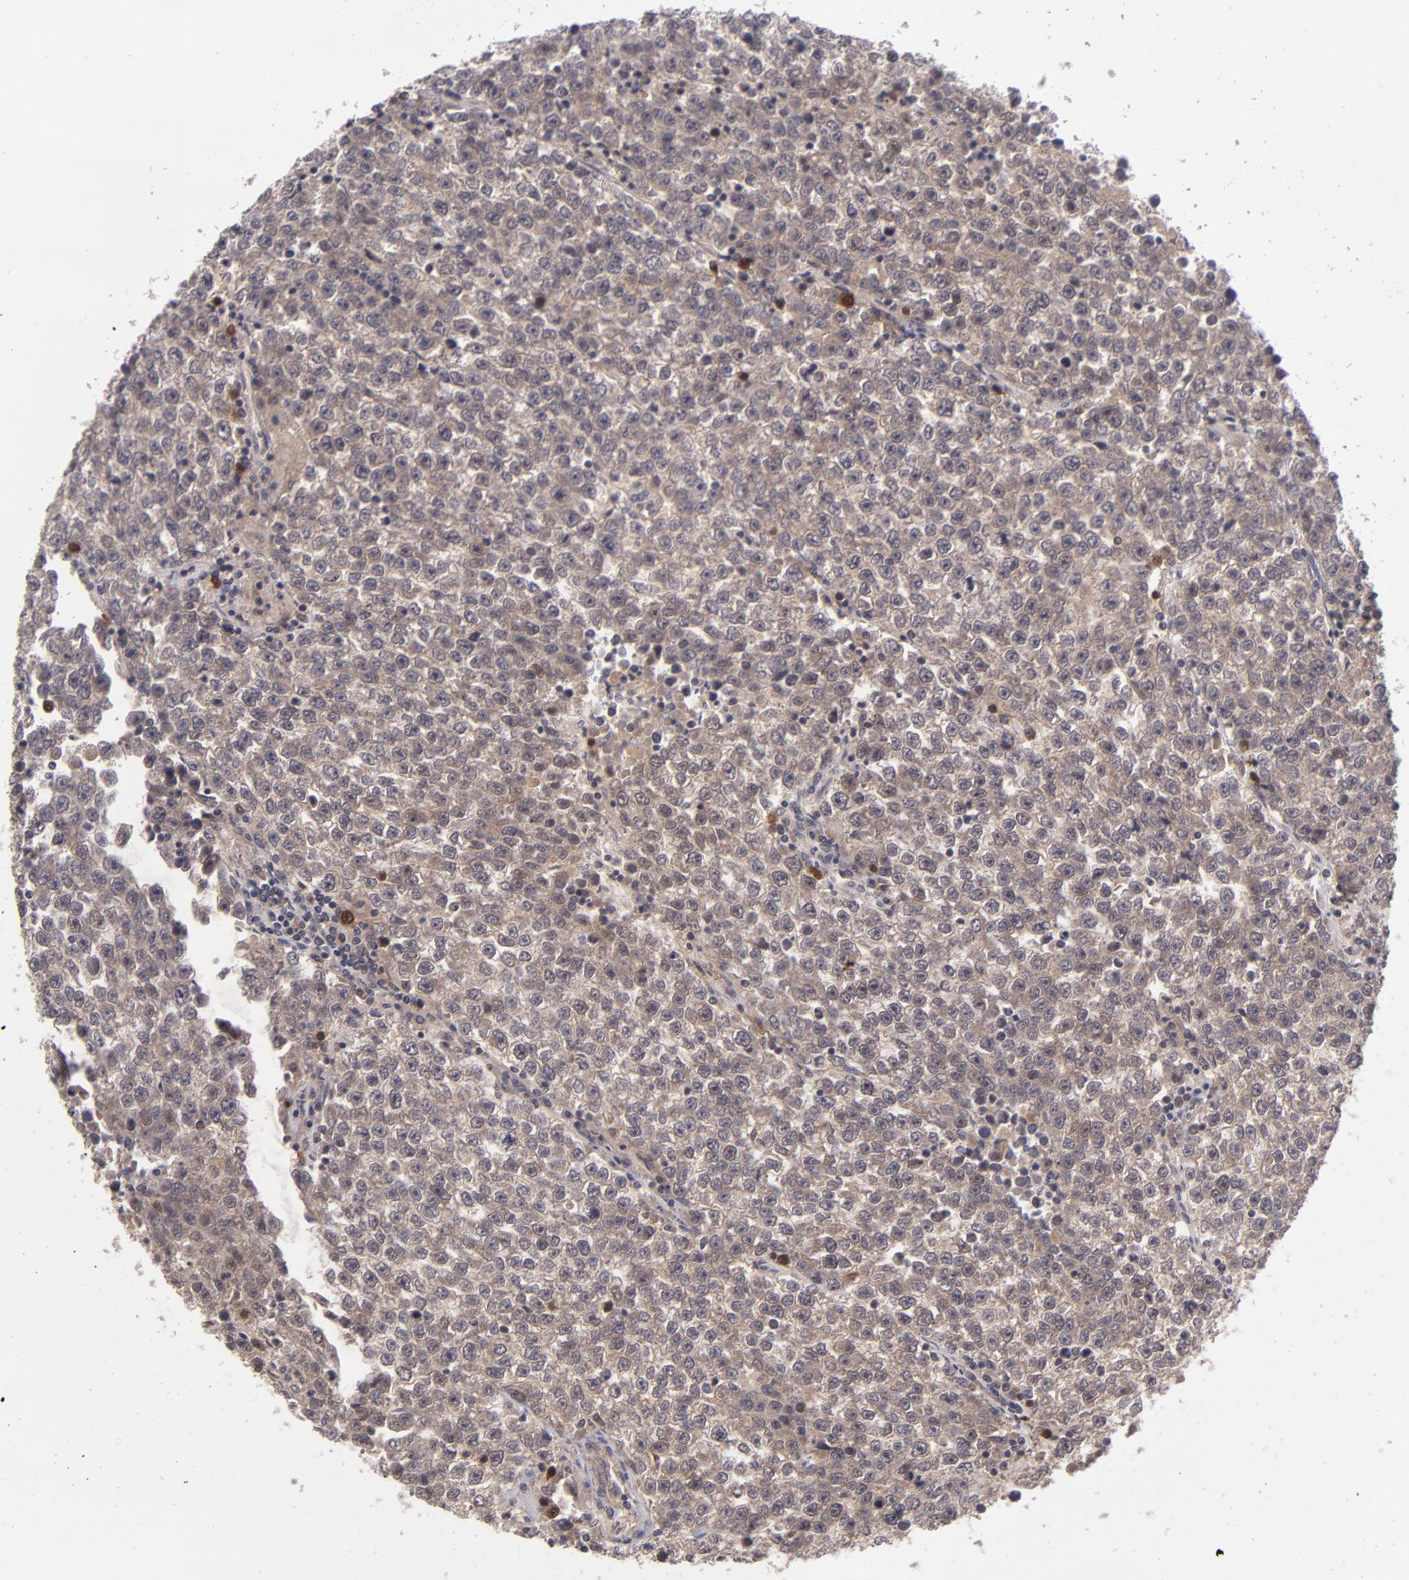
{"staining": {"intensity": "weak", "quantity": ">75%", "location": "cytoplasmic/membranous,nuclear"}, "tissue": "testis cancer", "cell_type": "Tumor cells", "image_type": "cancer", "snomed": [{"axis": "morphology", "description": "Seminoma, NOS"}, {"axis": "topography", "description": "Testis"}], "caption": "High-magnification brightfield microscopy of testis cancer stained with DAB (3,3'-diaminobenzidine) (brown) and counterstained with hematoxylin (blue). tumor cells exhibit weak cytoplasmic/membranous and nuclear staining is seen in about>75% of cells. Using DAB (brown) and hematoxylin (blue) stains, captured at high magnification using brightfield microscopy.", "gene": "TYMS", "patient": {"sex": "male", "age": 36}}